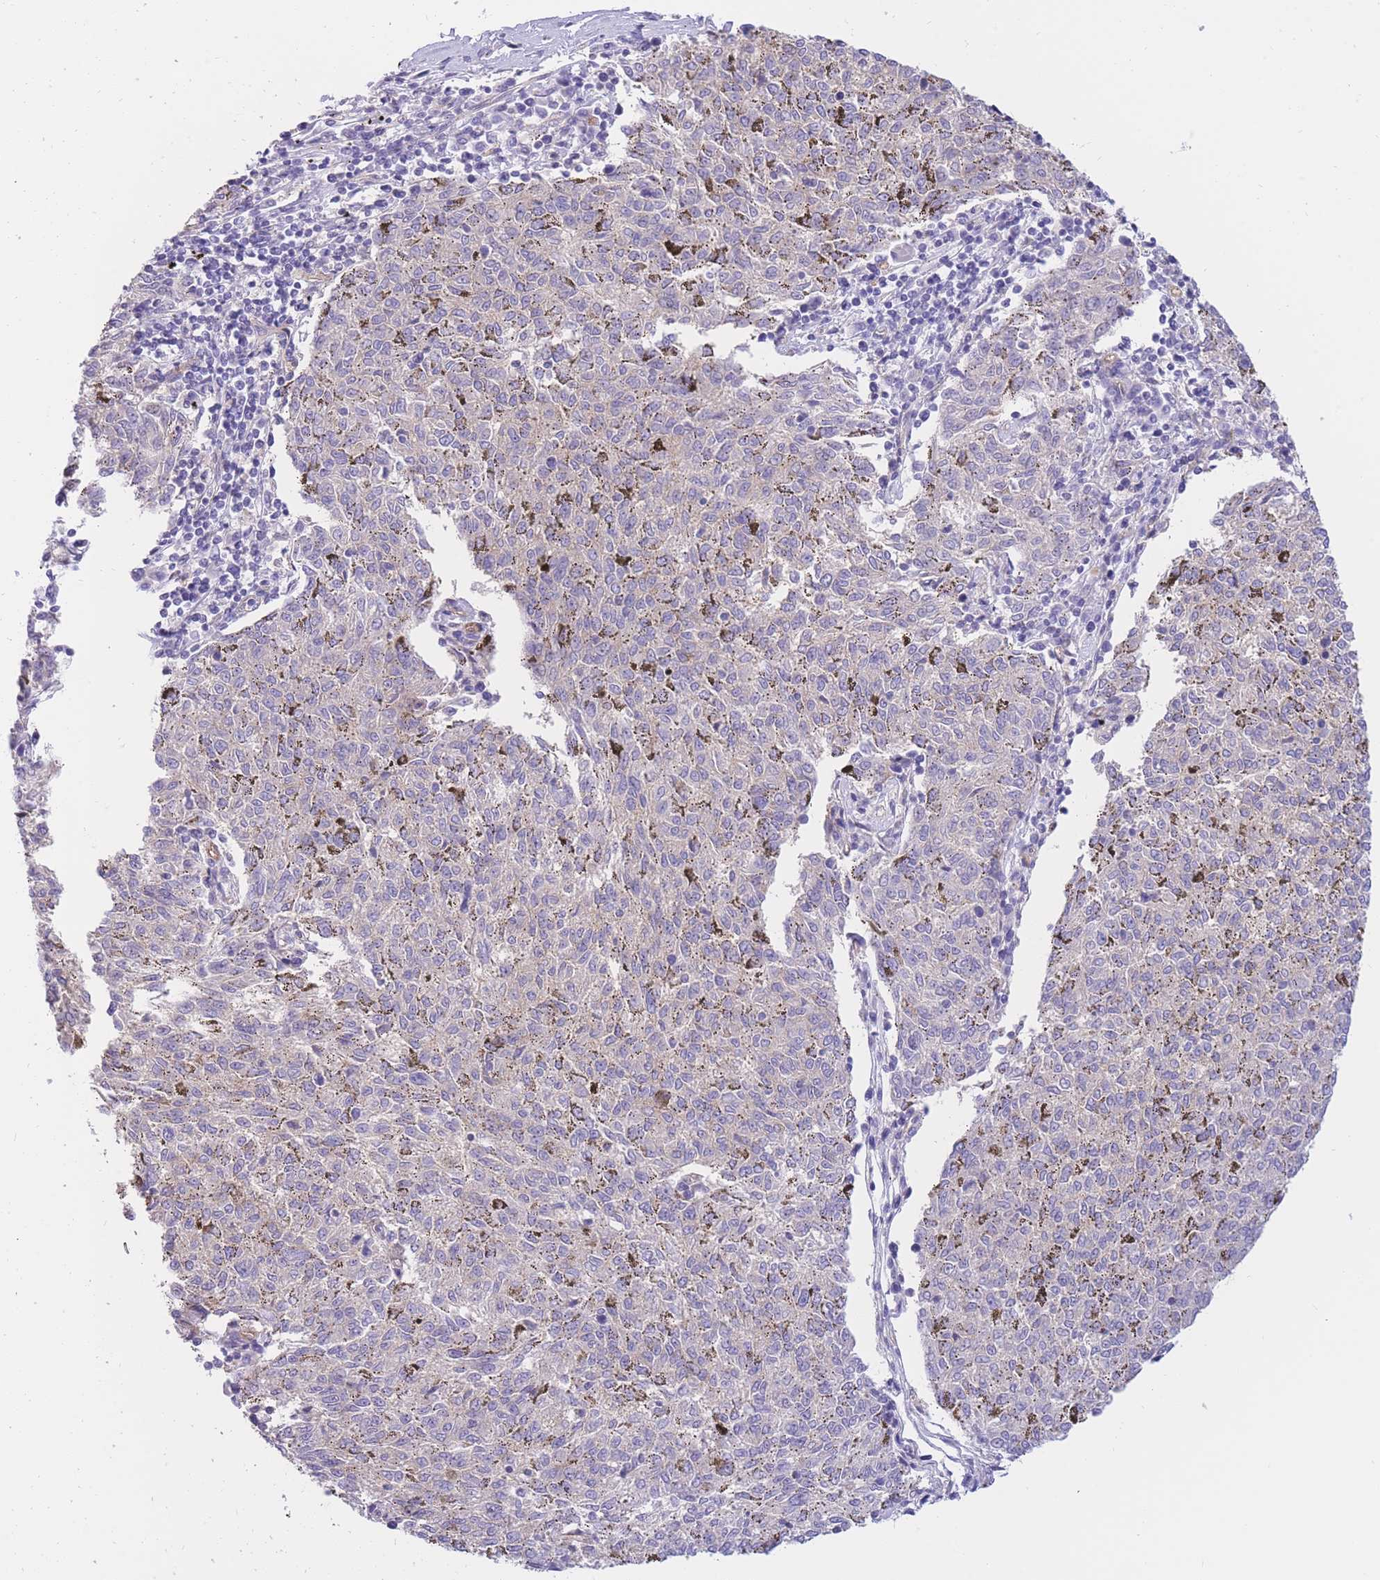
{"staining": {"intensity": "negative", "quantity": "none", "location": "none"}, "tissue": "melanoma", "cell_type": "Tumor cells", "image_type": "cancer", "snomed": [{"axis": "morphology", "description": "Malignant melanoma, NOS"}, {"axis": "topography", "description": "Skin"}], "caption": "This image is of malignant melanoma stained with IHC to label a protein in brown with the nuclei are counter-stained blue. There is no expression in tumor cells.", "gene": "SULT1A1", "patient": {"sex": "female", "age": 72}}